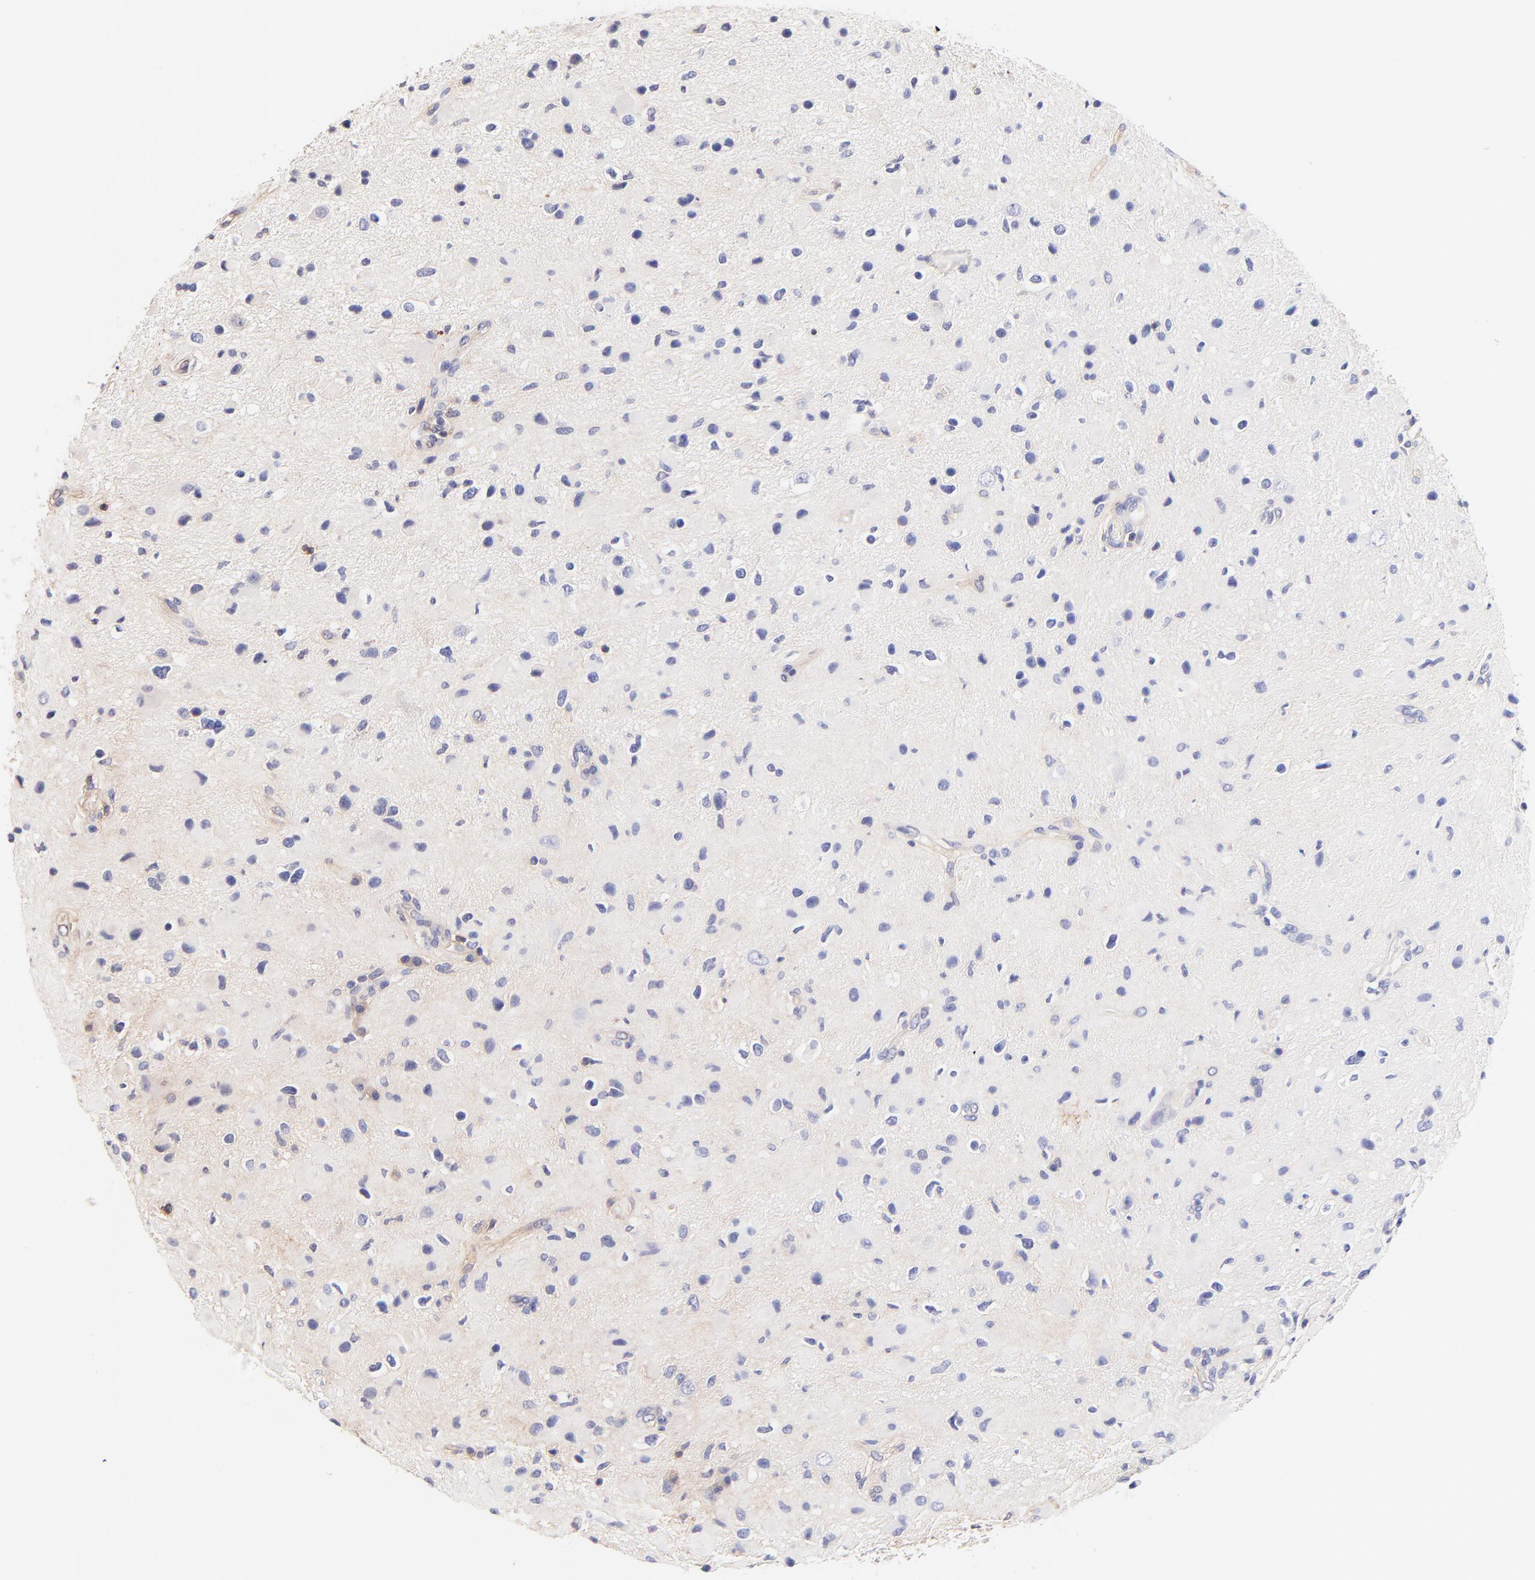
{"staining": {"intensity": "negative", "quantity": "none", "location": "none"}, "tissue": "glioma", "cell_type": "Tumor cells", "image_type": "cancer", "snomed": [{"axis": "morphology", "description": "Glioma, malignant, Low grade"}, {"axis": "topography", "description": "Brain"}], "caption": "High power microscopy histopathology image of an immunohistochemistry histopathology image of glioma, revealing no significant expression in tumor cells.", "gene": "ITGB1", "patient": {"sex": "female", "age": 32}}